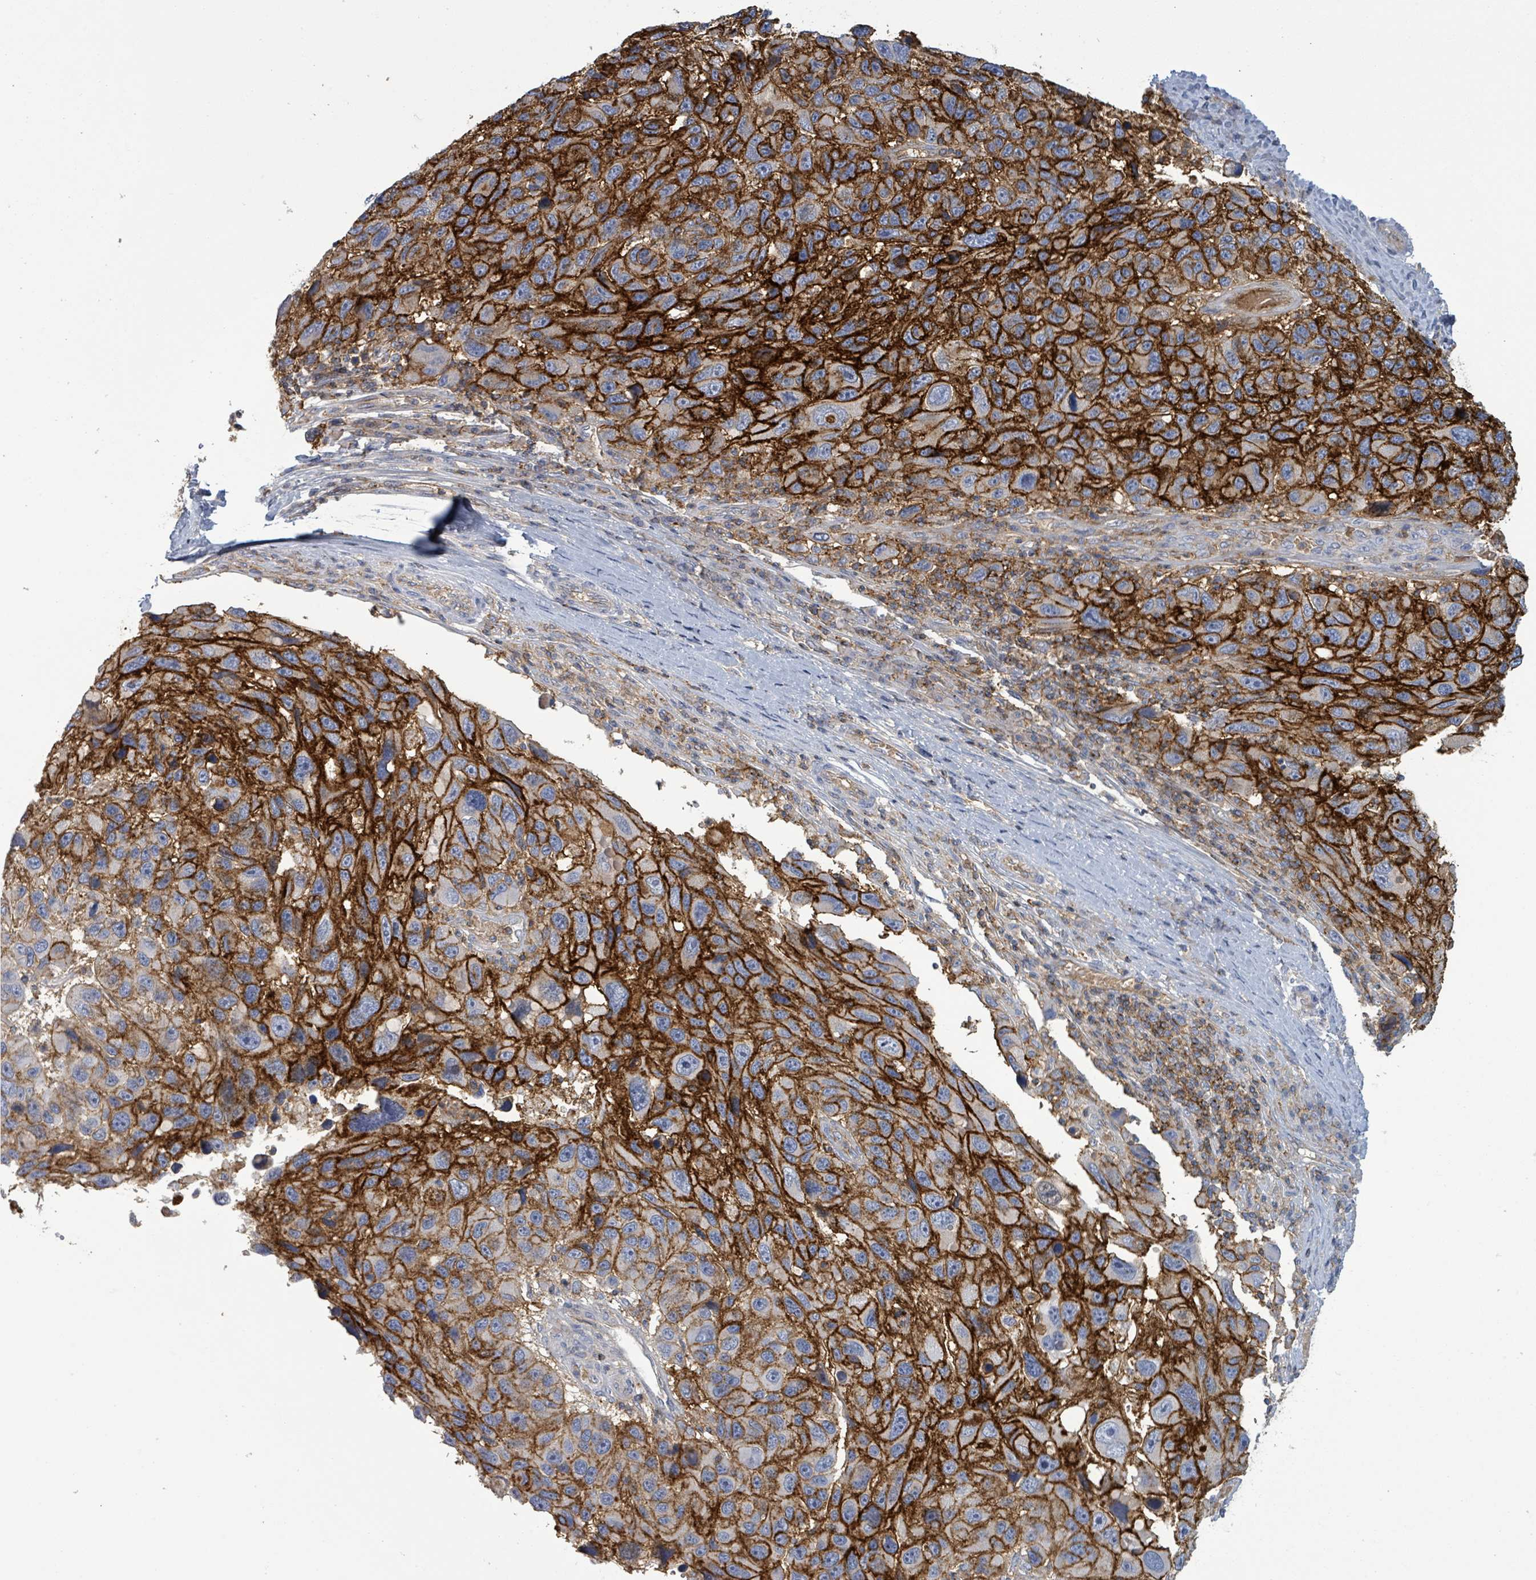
{"staining": {"intensity": "strong", "quantity": ">75%", "location": "cytoplasmic/membranous"}, "tissue": "melanoma", "cell_type": "Tumor cells", "image_type": "cancer", "snomed": [{"axis": "morphology", "description": "Malignant melanoma, NOS"}, {"axis": "topography", "description": "Skin"}], "caption": "Immunohistochemical staining of malignant melanoma displays high levels of strong cytoplasmic/membranous protein expression in about >75% of tumor cells. Using DAB (3,3'-diaminobenzidine) (brown) and hematoxylin (blue) stains, captured at high magnification using brightfield microscopy.", "gene": "TNFRSF14", "patient": {"sex": "male", "age": 53}}